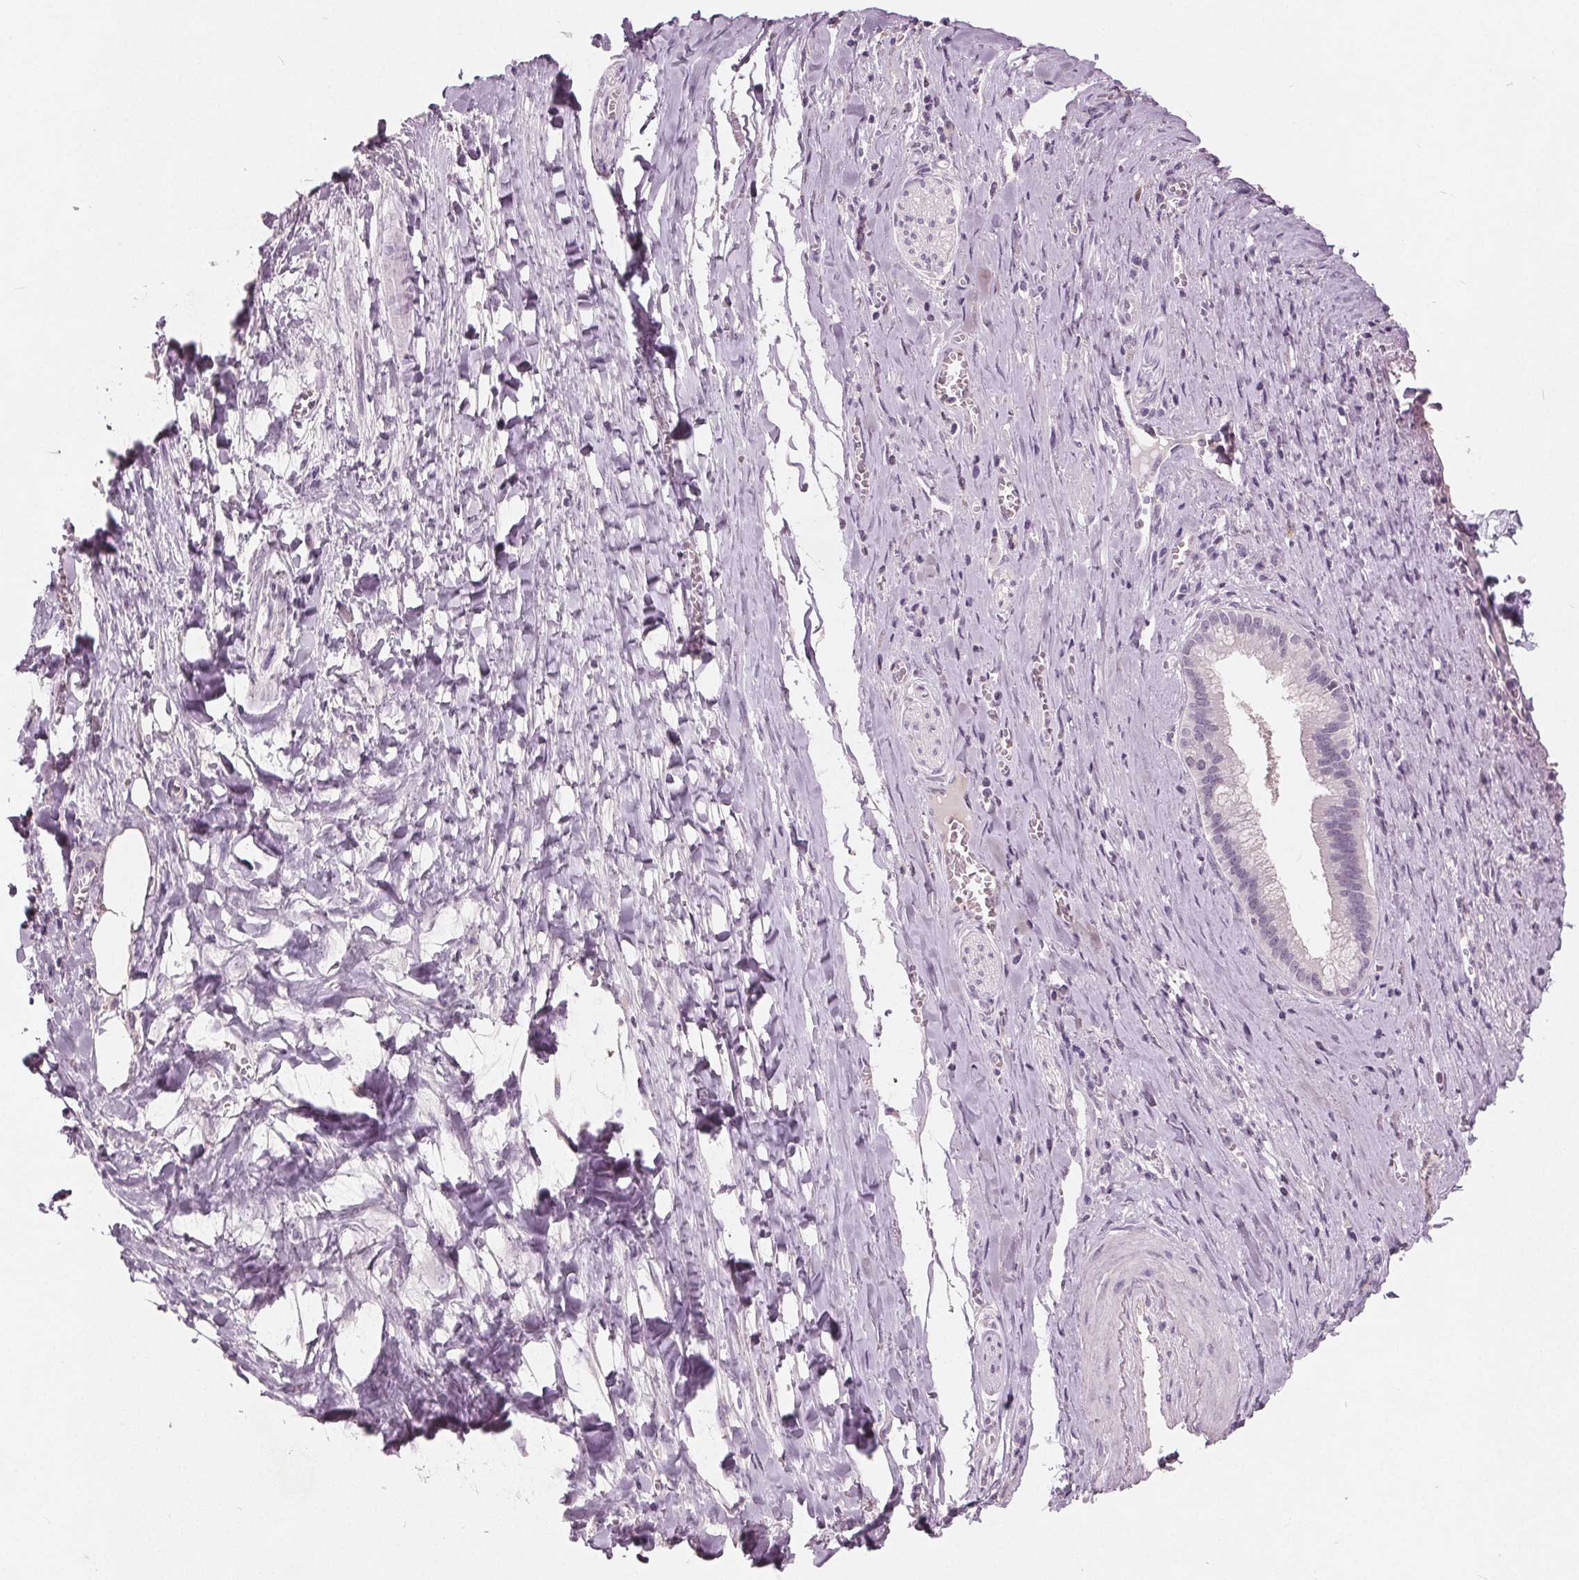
{"staining": {"intensity": "negative", "quantity": "none", "location": "none"}, "tissue": "pancreatic cancer", "cell_type": "Tumor cells", "image_type": "cancer", "snomed": [{"axis": "morphology", "description": "Normal tissue, NOS"}, {"axis": "morphology", "description": "Adenocarcinoma, NOS"}, {"axis": "topography", "description": "Lymph node"}, {"axis": "topography", "description": "Pancreas"}], "caption": "This is an immunohistochemistry (IHC) micrograph of pancreatic adenocarcinoma. There is no positivity in tumor cells.", "gene": "TKFC", "patient": {"sex": "female", "age": 58}}